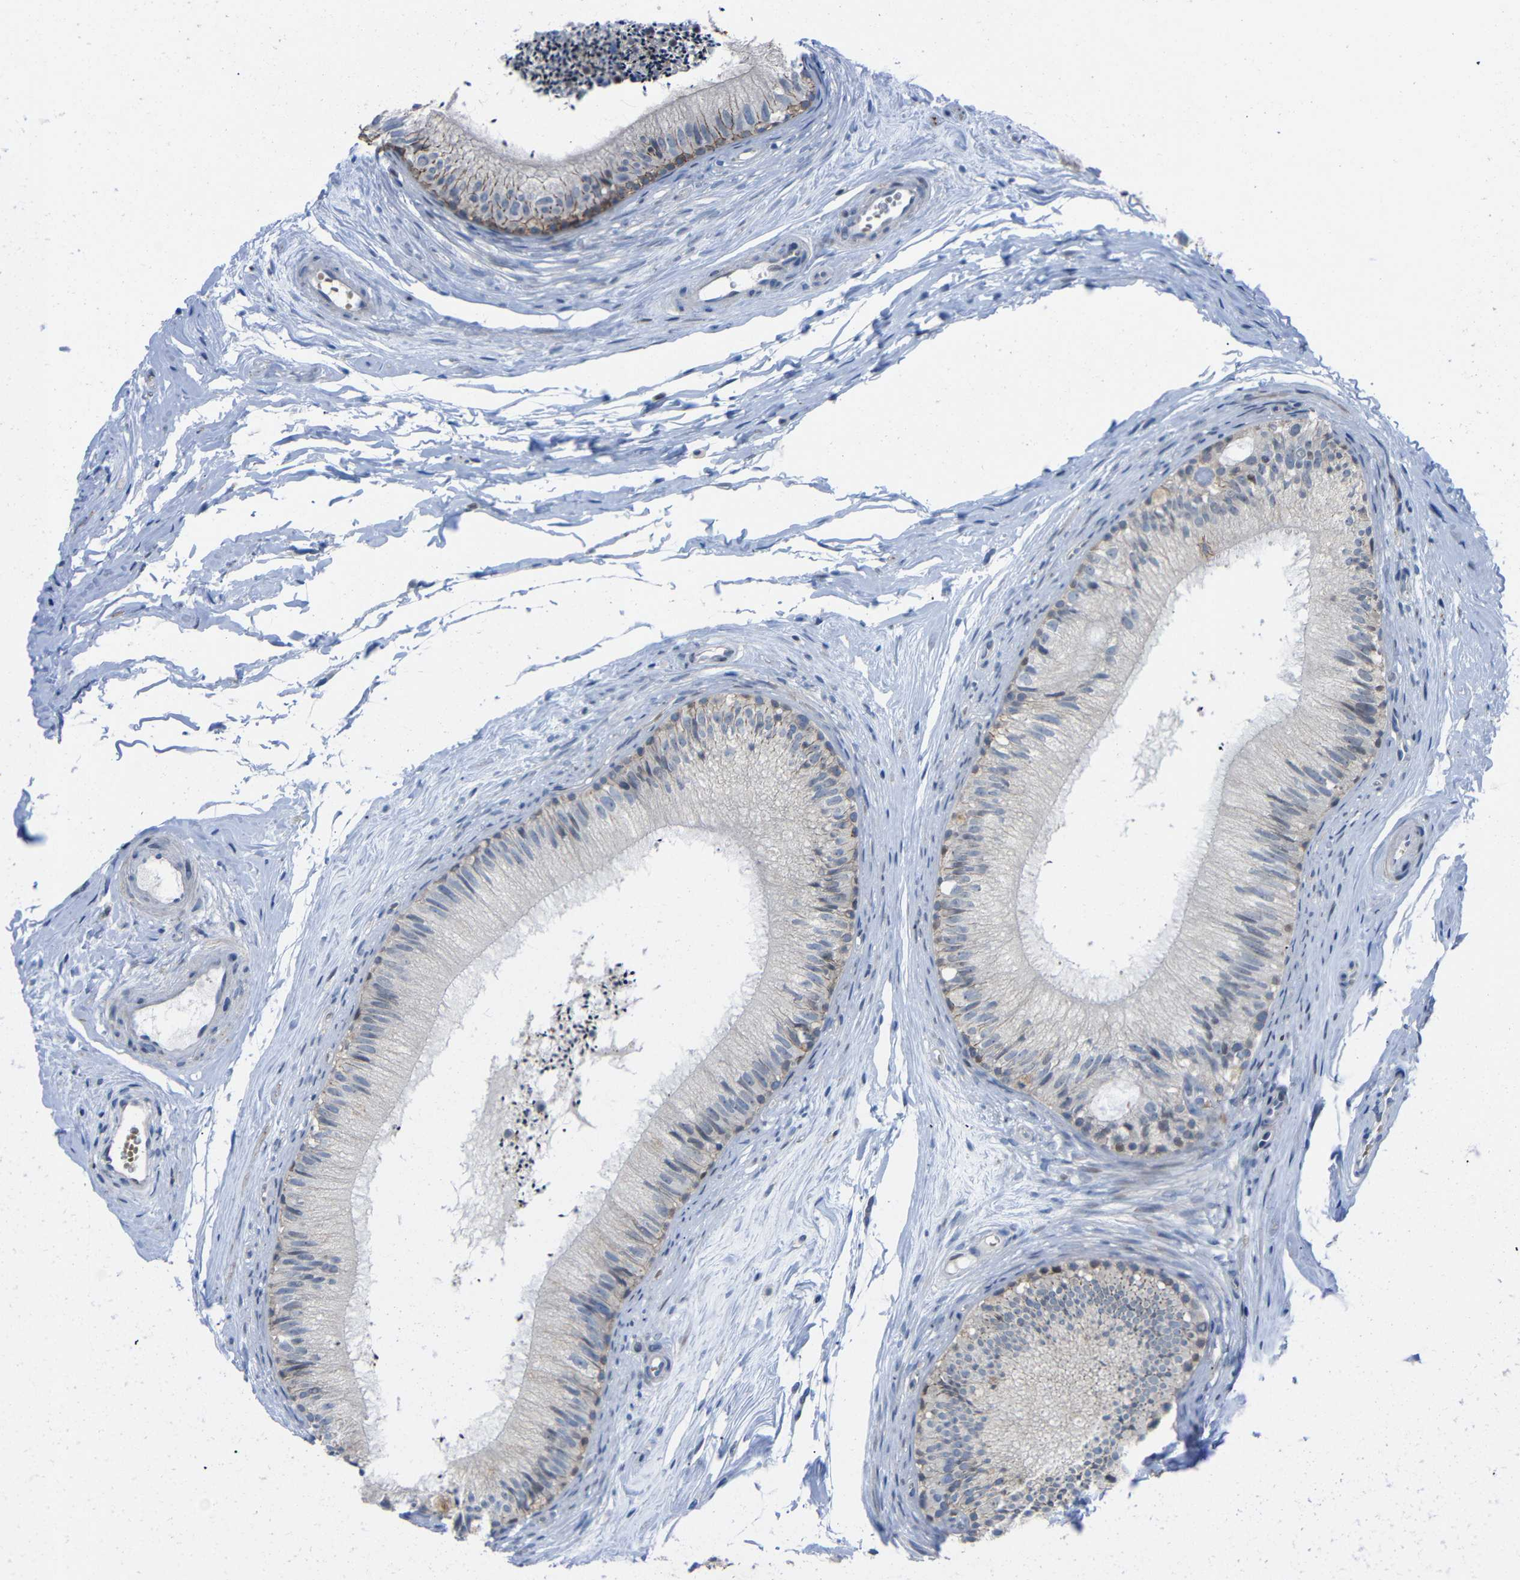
{"staining": {"intensity": "weak", "quantity": "<25%", "location": "cytoplasmic/membranous"}, "tissue": "epididymis", "cell_type": "Glandular cells", "image_type": "normal", "snomed": [{"axis": "morphology", "description": "Normal tissue, NOS"}, {"axis": "topography", "description": "Epididymis"}], "caption": "This is an immunohistochemistry (IHC) micrograph of unremarkable epididymis. There is no staining in glandular cells.", "gene": "CMTM1", "patient": {"sex": "male", "age": 56}}